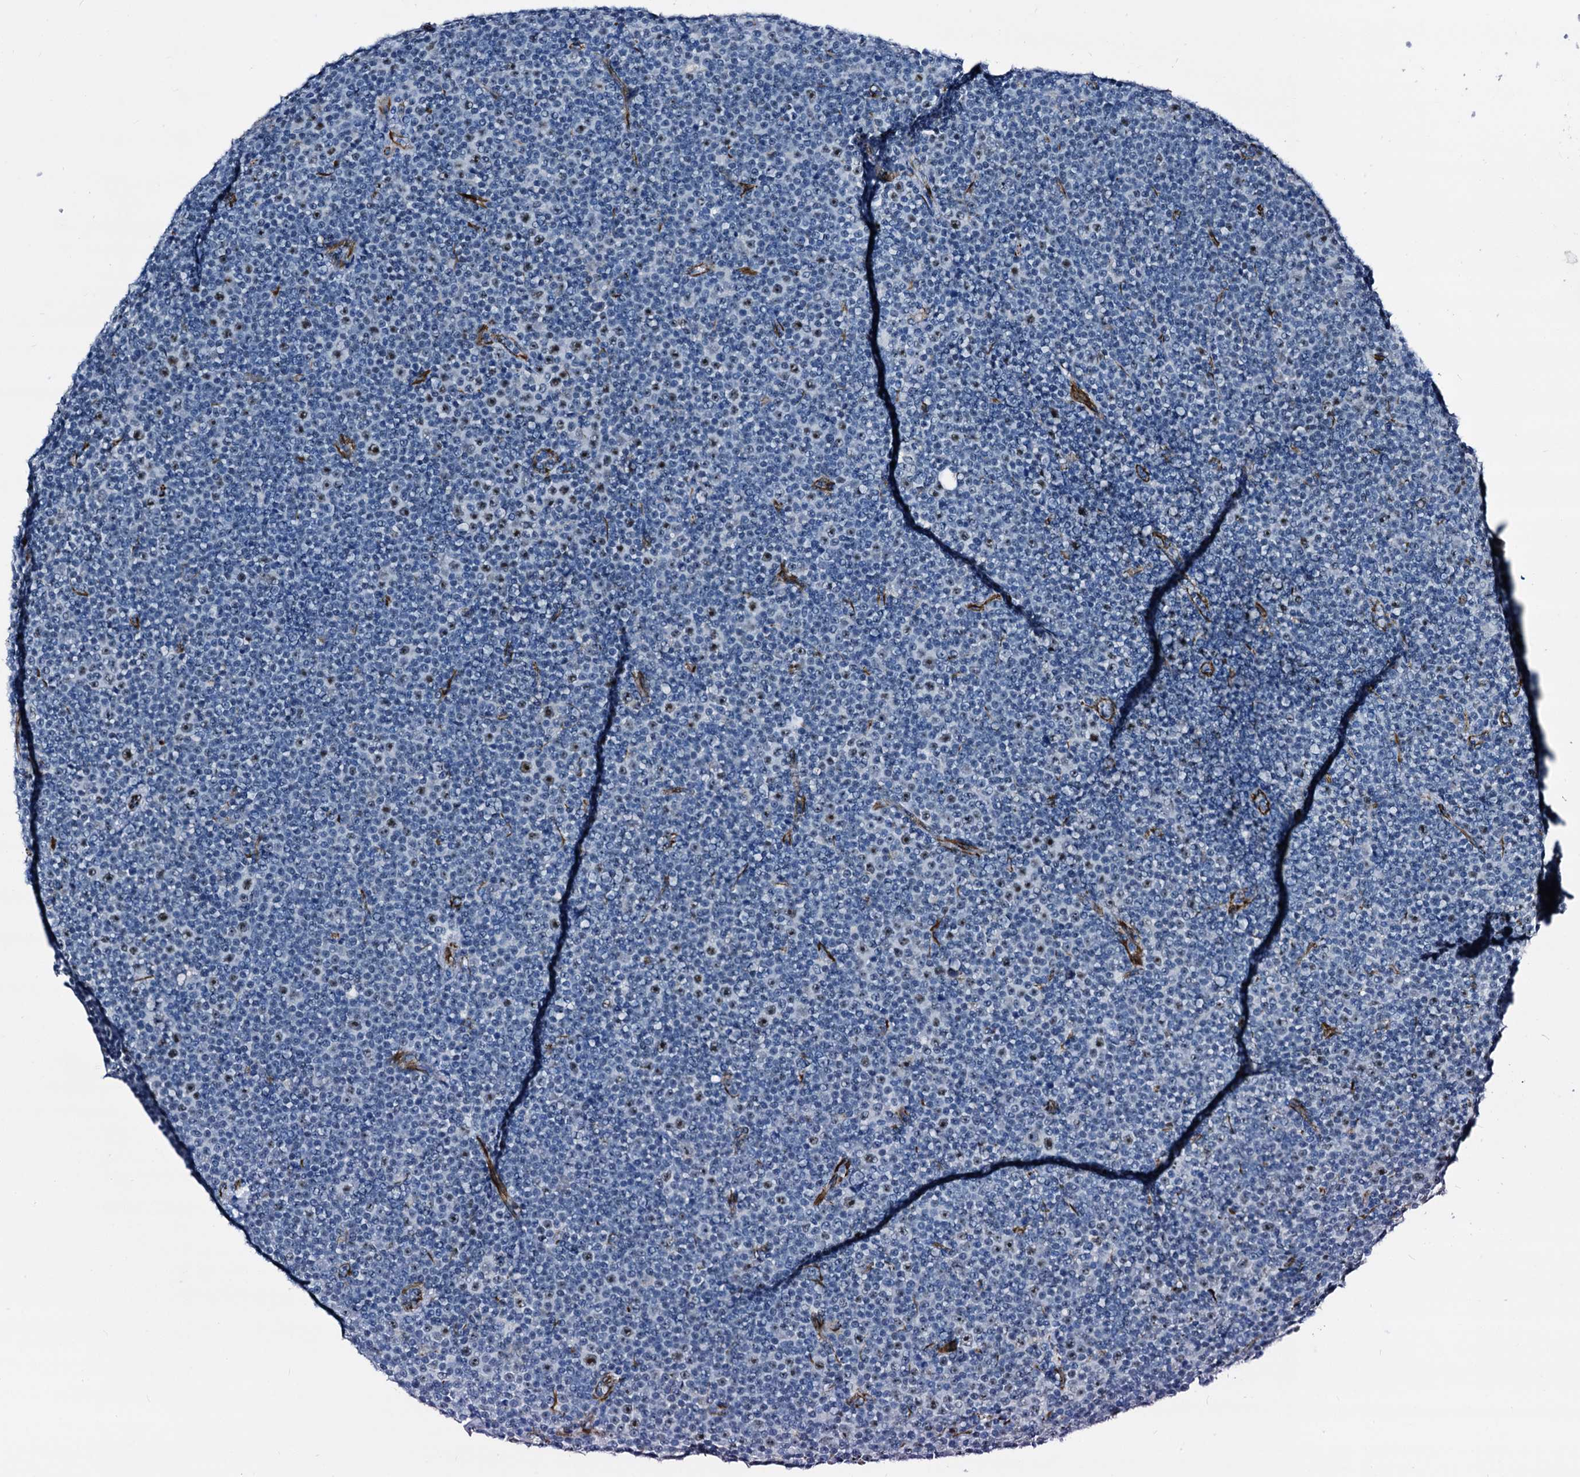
{"staining": {"intensity": "moderate", "quantity": "<25%", "location": "nuclear"}, "tissue": "lymphoma", "cell_type": "Tumor cells", "image_type": "cancer", "snomed": [{"axis": "morphology", "description": "Malignant lymphoma, non-Hodgkin's type, Low grade"}, {"axis": "topography", "description": "Lymph node"}], "caption": "This histopathology image reveals IHC staining of human lymphoma, with low moderate nuclear expression in approximately <25% of tumor cells.", "gene": "EMG1", "patient": {"sex": "female", "age": 67}}